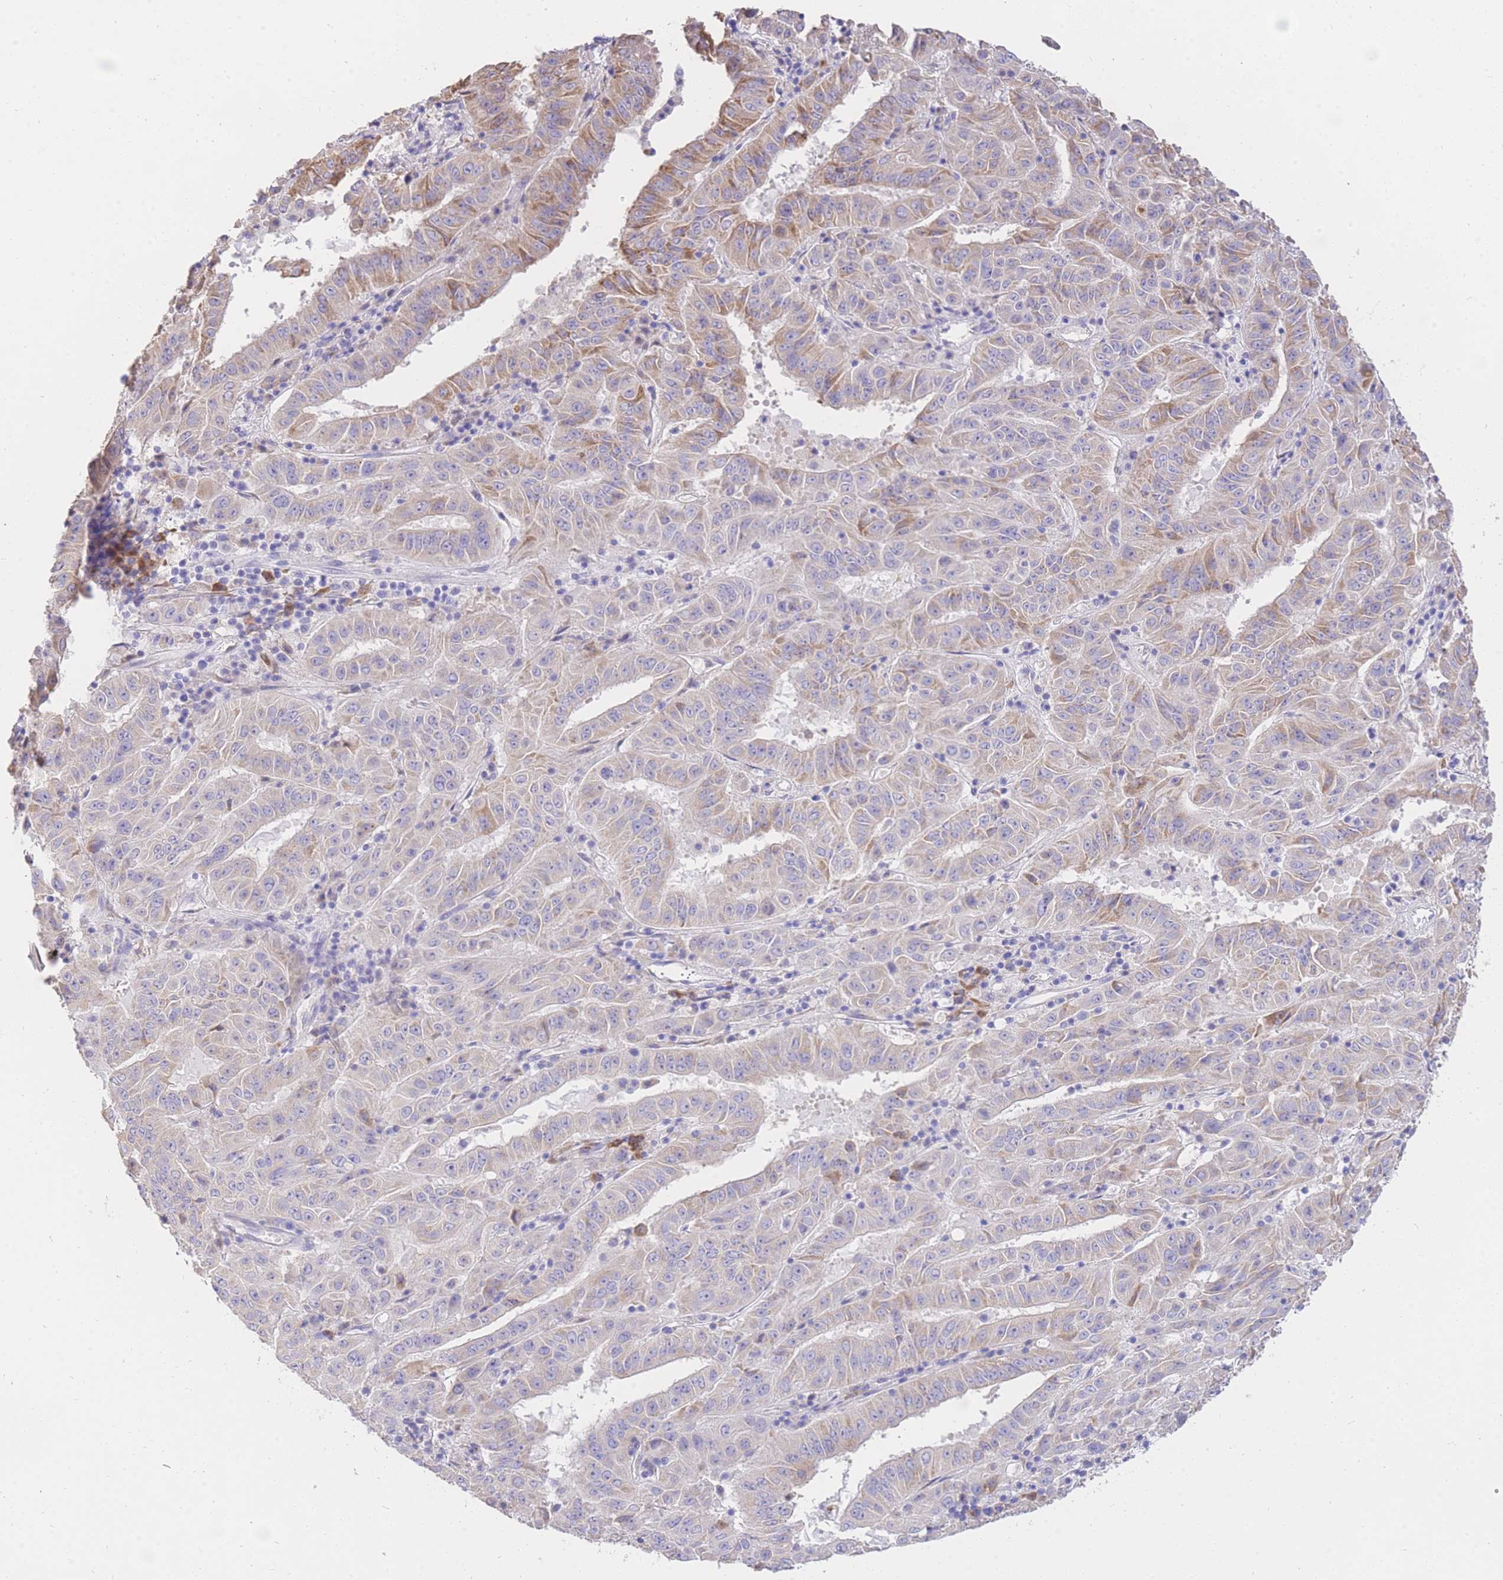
{"staining": {"intensity": "moderate", "quantity": "<25%", "location": "cytoplasmic/membranous"}, "tissue": "pancreatic cancer", "cell_type": "Tumor cells", "image_type": "cancer", "snomed": [{"axis": "morphology", "description": "Adenocarcinoma, NOS"}, {"axis": "topography", "description": "Pancreas"}], "caption": "Immunohistochemistry (IHC) photomicrograph of neoplastic tissue: human pancreatic adenocarcinoma stained using IHC reveals low levels of moderate protein expression localized specifically in the cytoplasmic/membranous of tumor cells, appearing as a cytoplasmic/membranous brown color.", "gene": "C2orf88", "patient": {"sex": "male", "age": 63}}